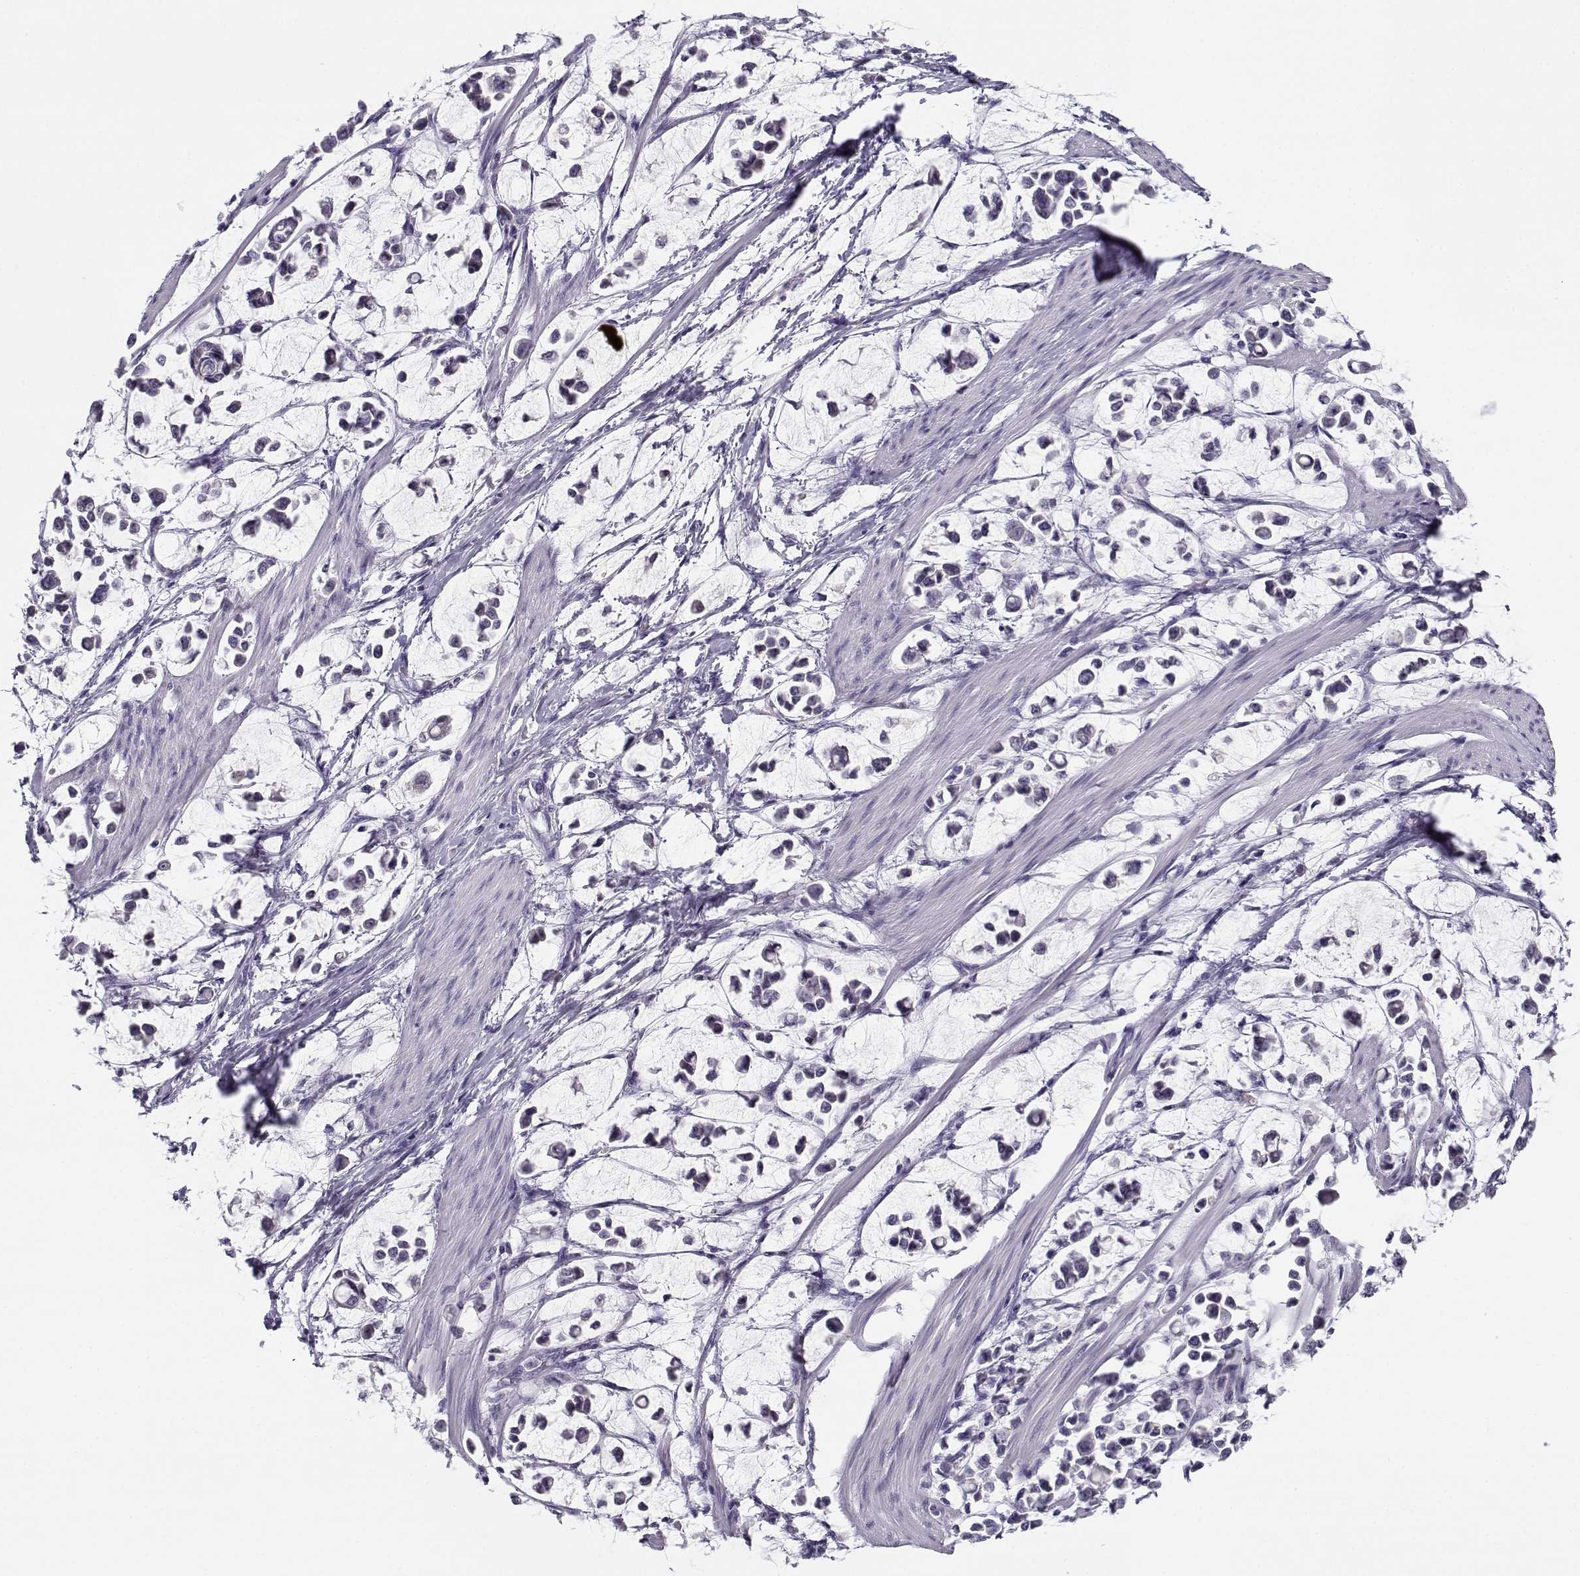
{"staining": {"intensity": "negative", "quantity": "none", "location": "none"}, "tissue": "stomach cancer", "cell_type": "Tumor cells", "image_type": "cancer", "snomed": [{"axis": "morphology", "description": "Adenocarcinoma, NOS"}, {"axis": "topography", "description": "Stomach"}], "caption": "Image shows no significant protein expression in tumor cells of stomach cancer.", "gene": "CFAP77", "patient": {"sex": "male", "age": 82}}